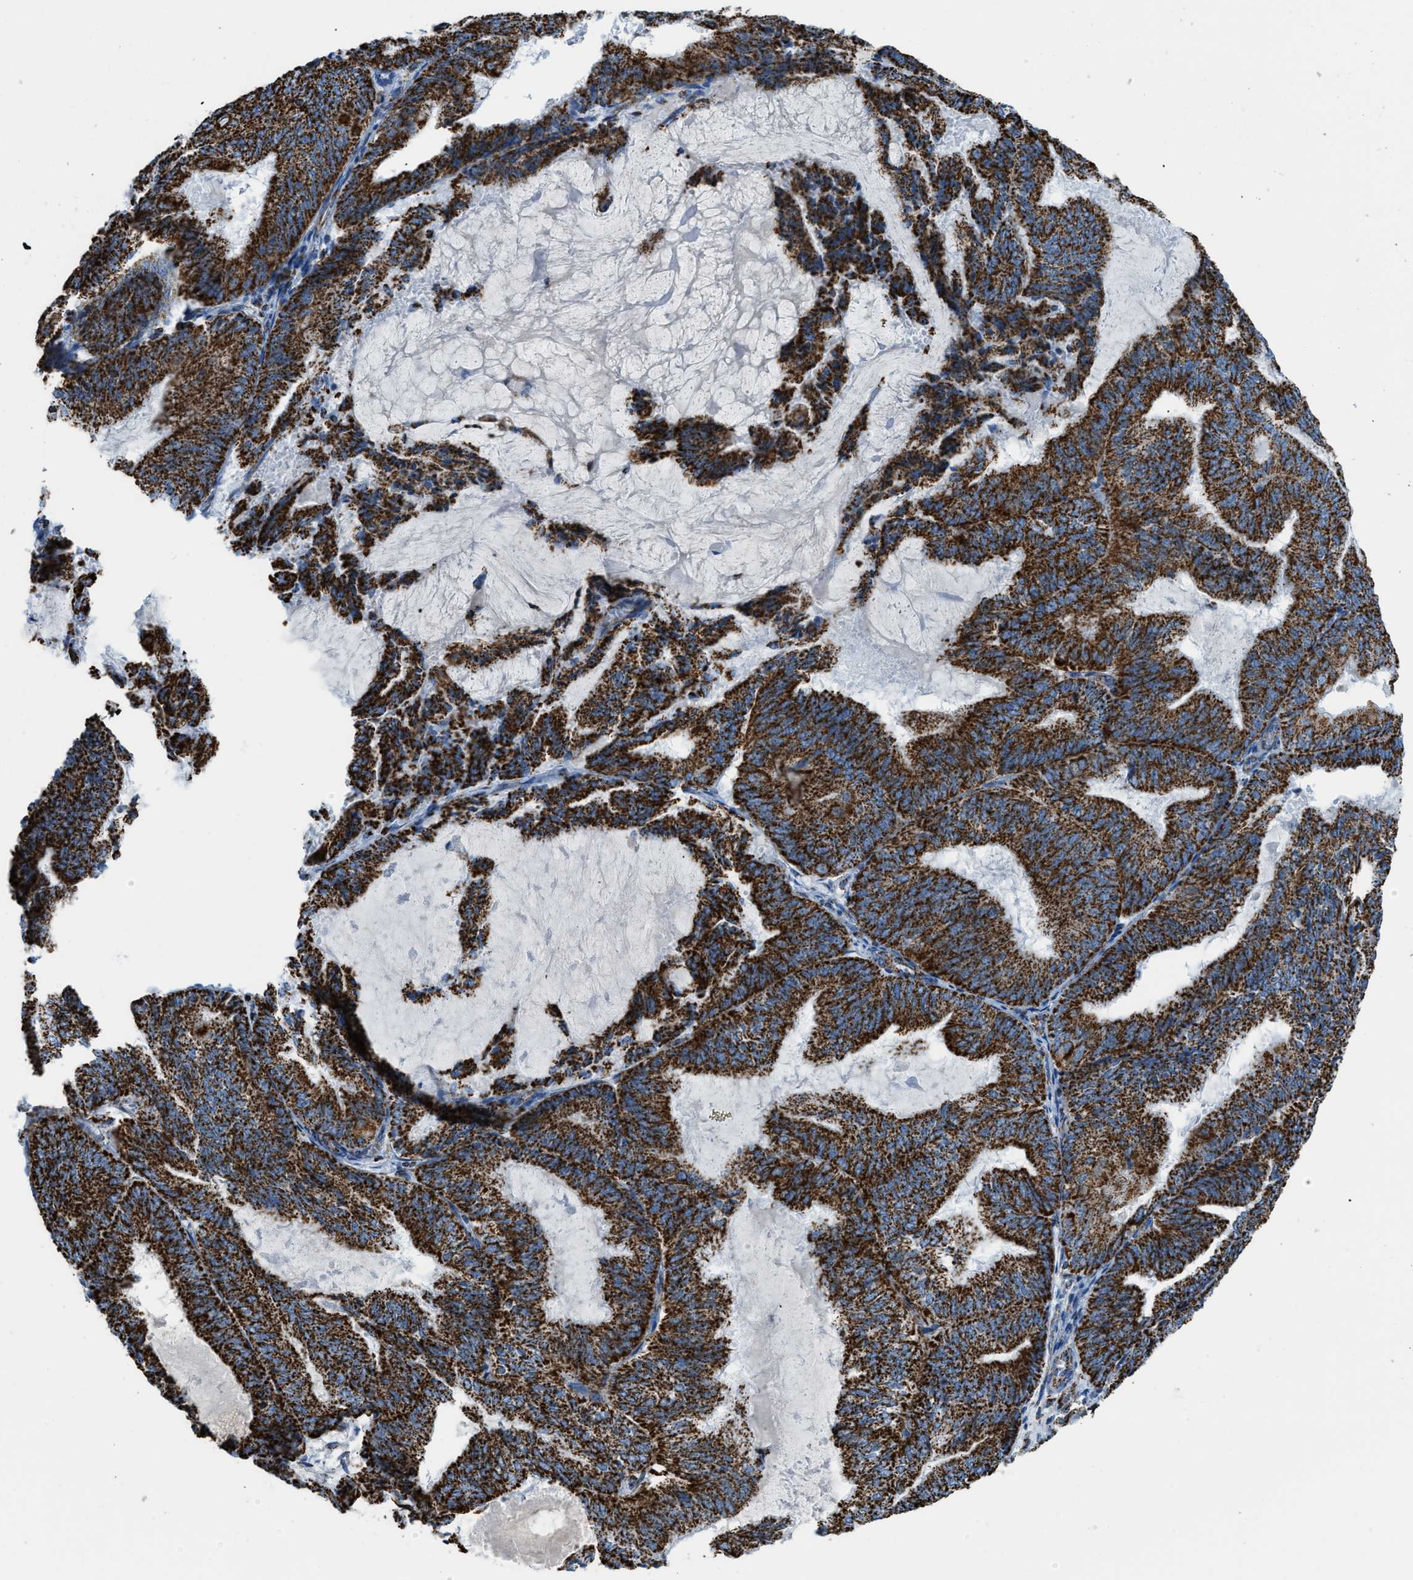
{"staining": {"intensity": "strong", "quantity": ">75%", "location": "cytoplasmic/membranous"}, "tissue": "endometrial cancer", "cell_type": "Tumor cells", "image_type": "cancer", "snomed": [{"axis": "morphology", "description": "Adenocarcinoma, NOS"}, {"axis": "topography", "description": "Endometrium"}], "caption": "Endometrial cancer stained with a brown dye displays strong cytoplasmic/membranous positive expression in approximately >75% of tumor cells.", "gene": "ETFB", "patient": {"sex": "female", "age": 81}}